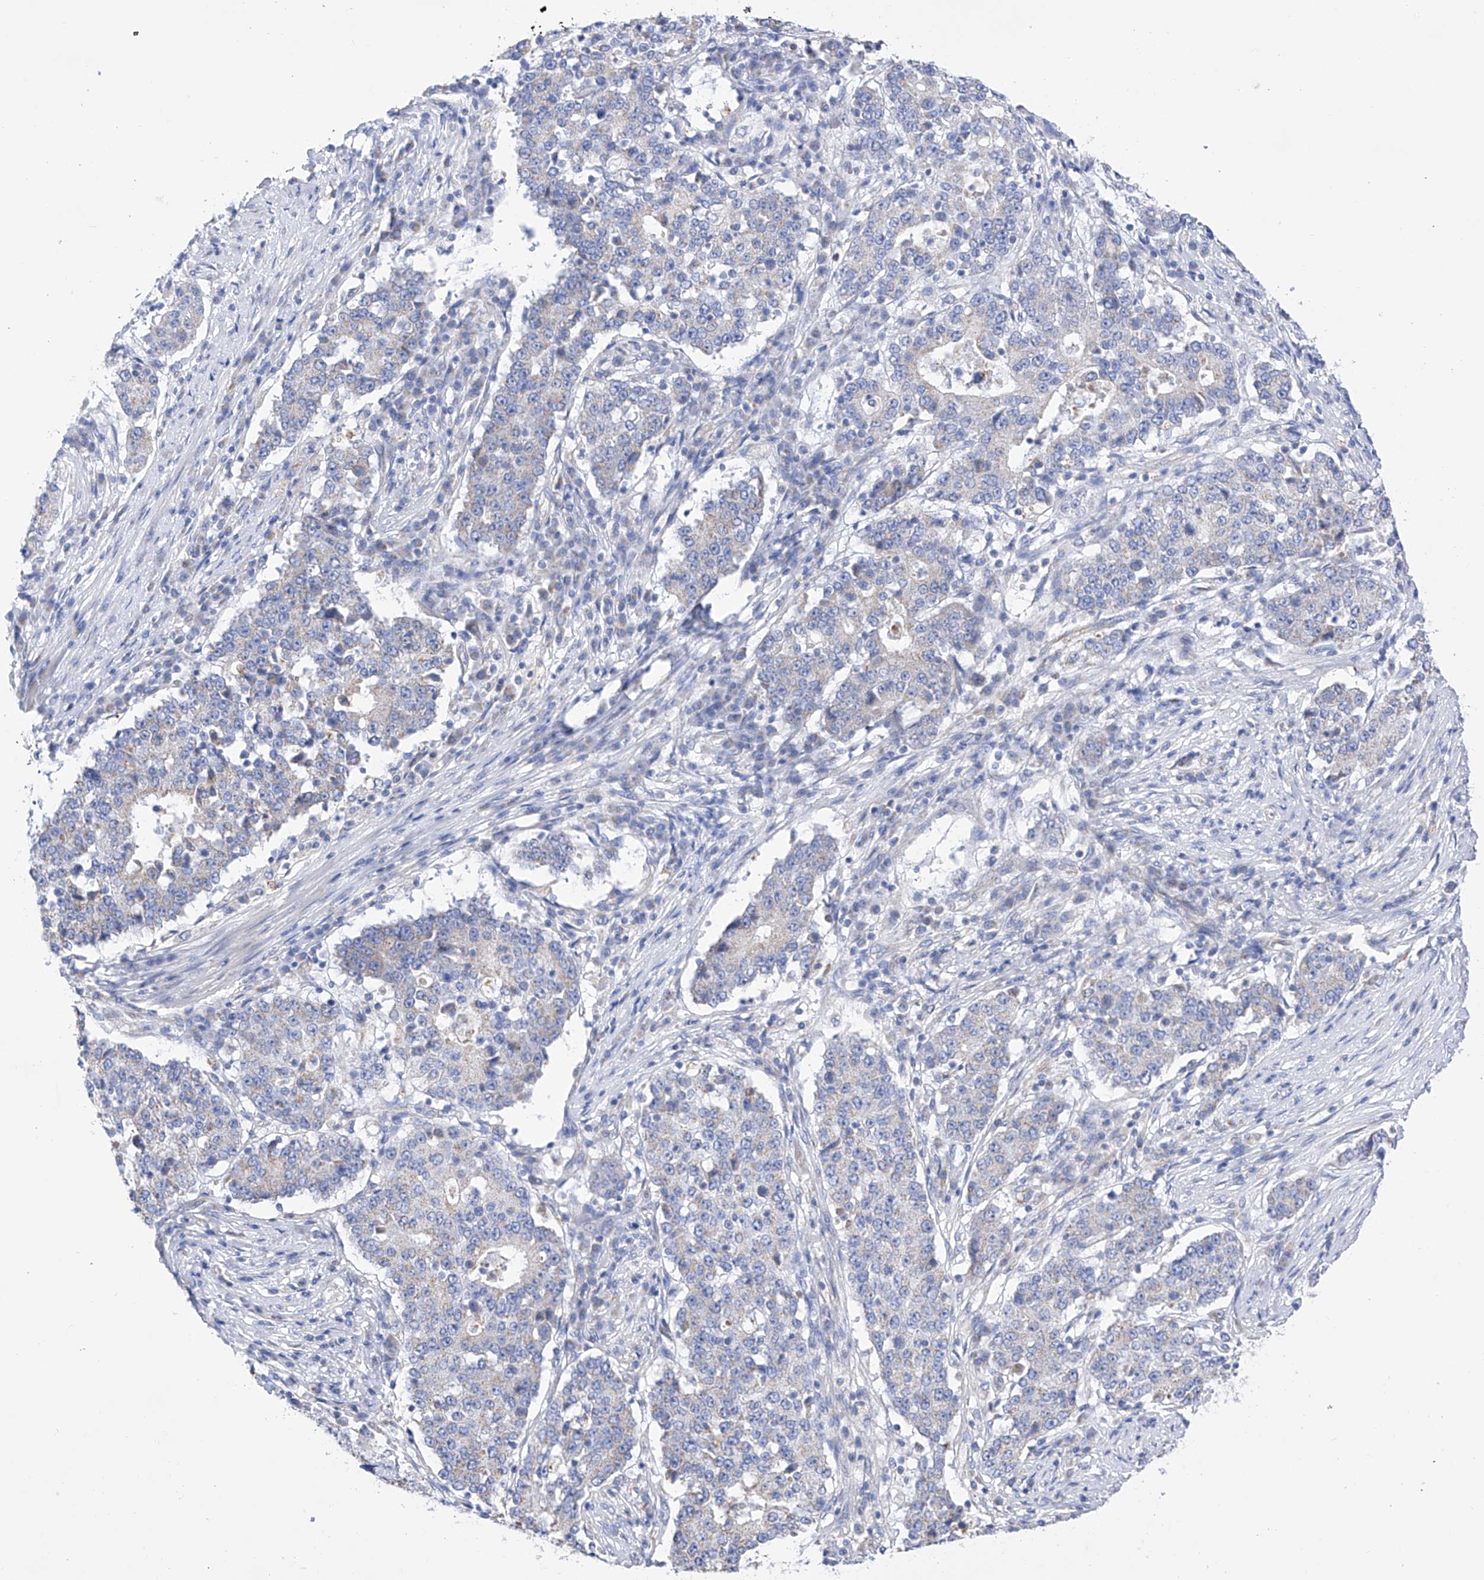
{"staining": {"intensity": "negative", "quantity": "none", "location": "none"}, "tissue": "stomach cancer", "cell_type": "Tumor cells", "image_type": "cancer", "snomed": [{"axis": "morphology", "description": "Adenocarcinoma, NOS"}, {"axis": "topography", "description": "Stomach"}], "caption": "Adenocarcinoma (stomach) was stained to show a protein in brown. There is no significant expression in tumor cells.", "gene": "FLG", "patient": {"sex": "male", "age": 59}}